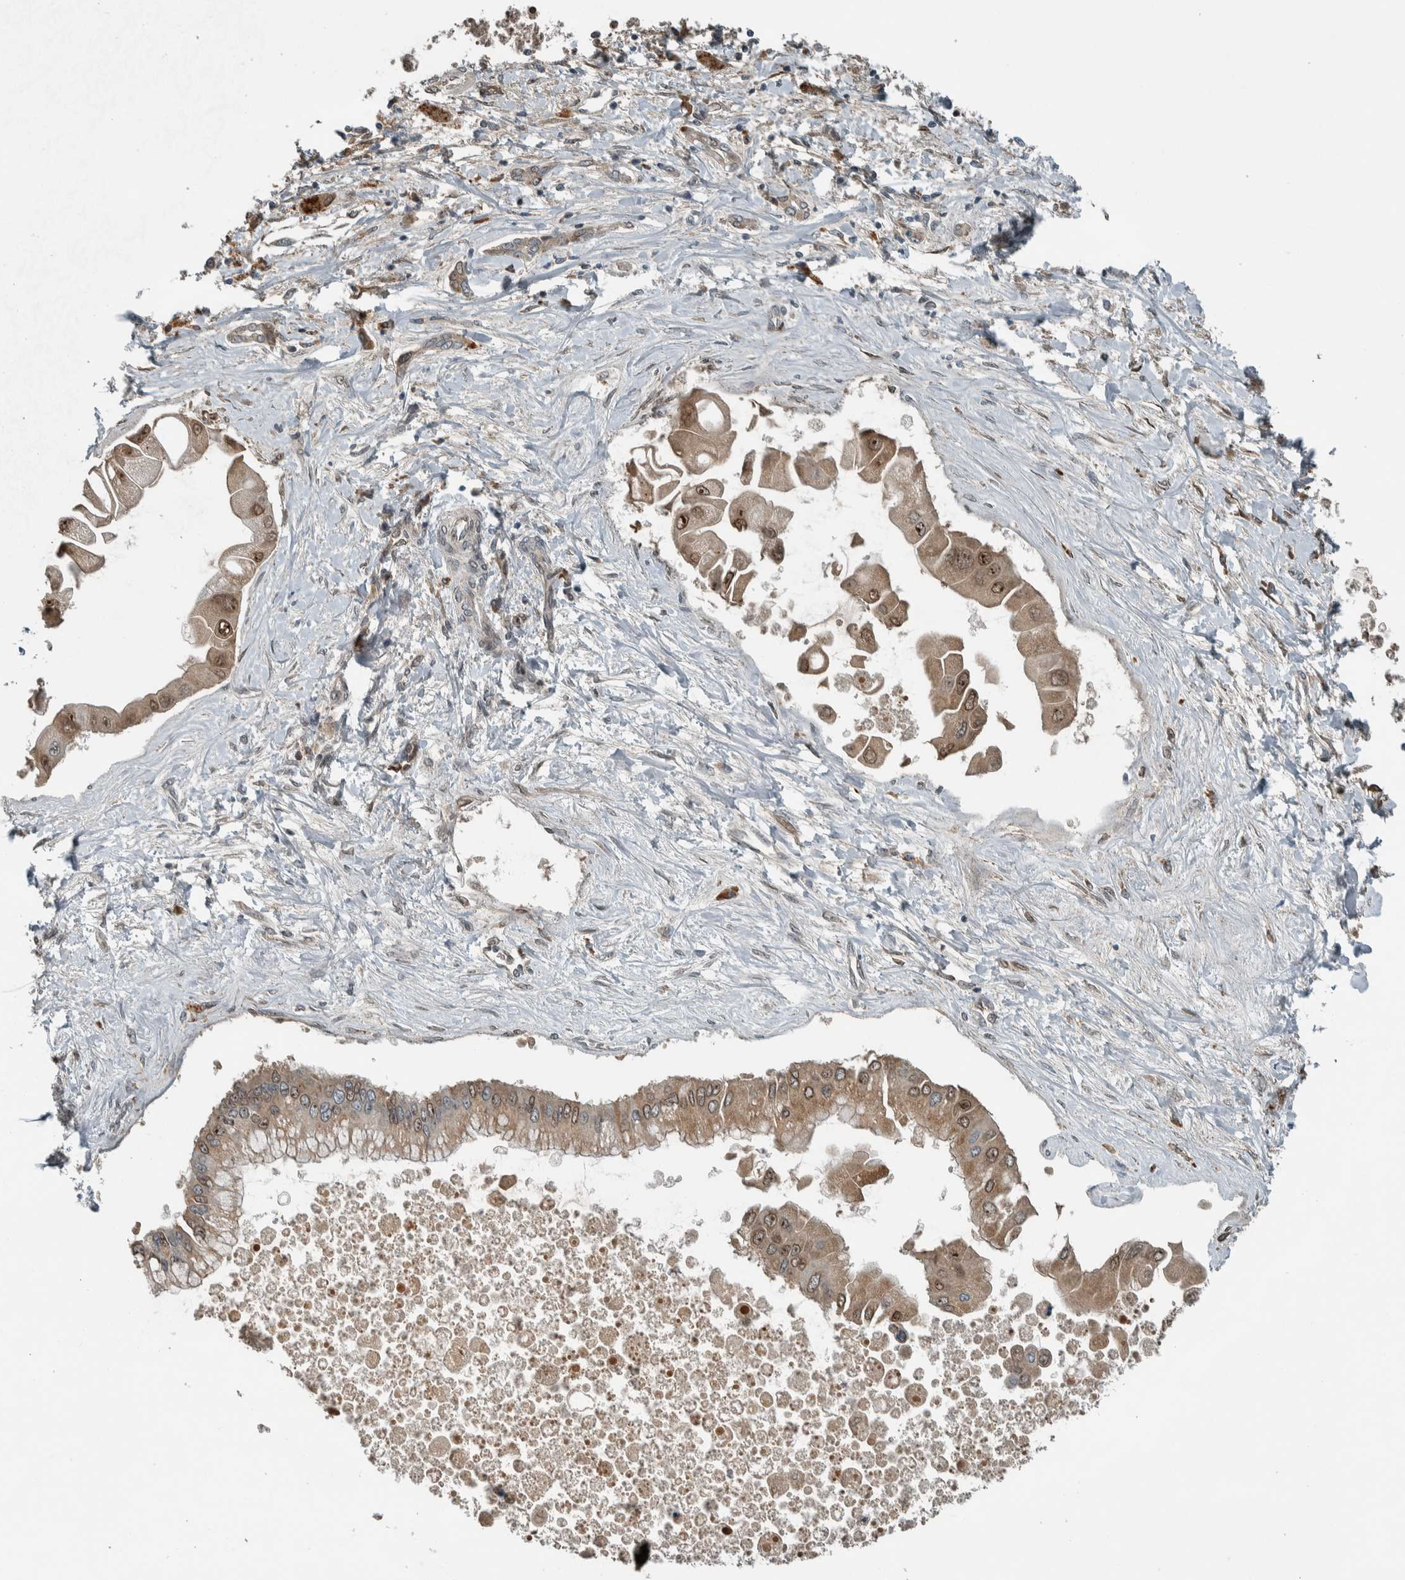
{"staining": {"intensity": "moderate", "quantity": ">75%", "location": "cytoplasmic/membranous,nuclear"}, "tissue": "liver cancer", "cell_type": "Tumor cells", "image_type": "cancer", "snomed": [{"axis": "morphology", "description": "Cholangiocarcinoma"}, {"axis": "topography", "description": "Liver"}], "caption": "Human cholangiocarcinoma (liver) stained with a brown dye reveals moderate cytoplasmic/membranous and nuclear positive expression in approximately >75% of tumor cells.", "gene": "XPO5", "patient": {"sex": "male", "age": 50}}